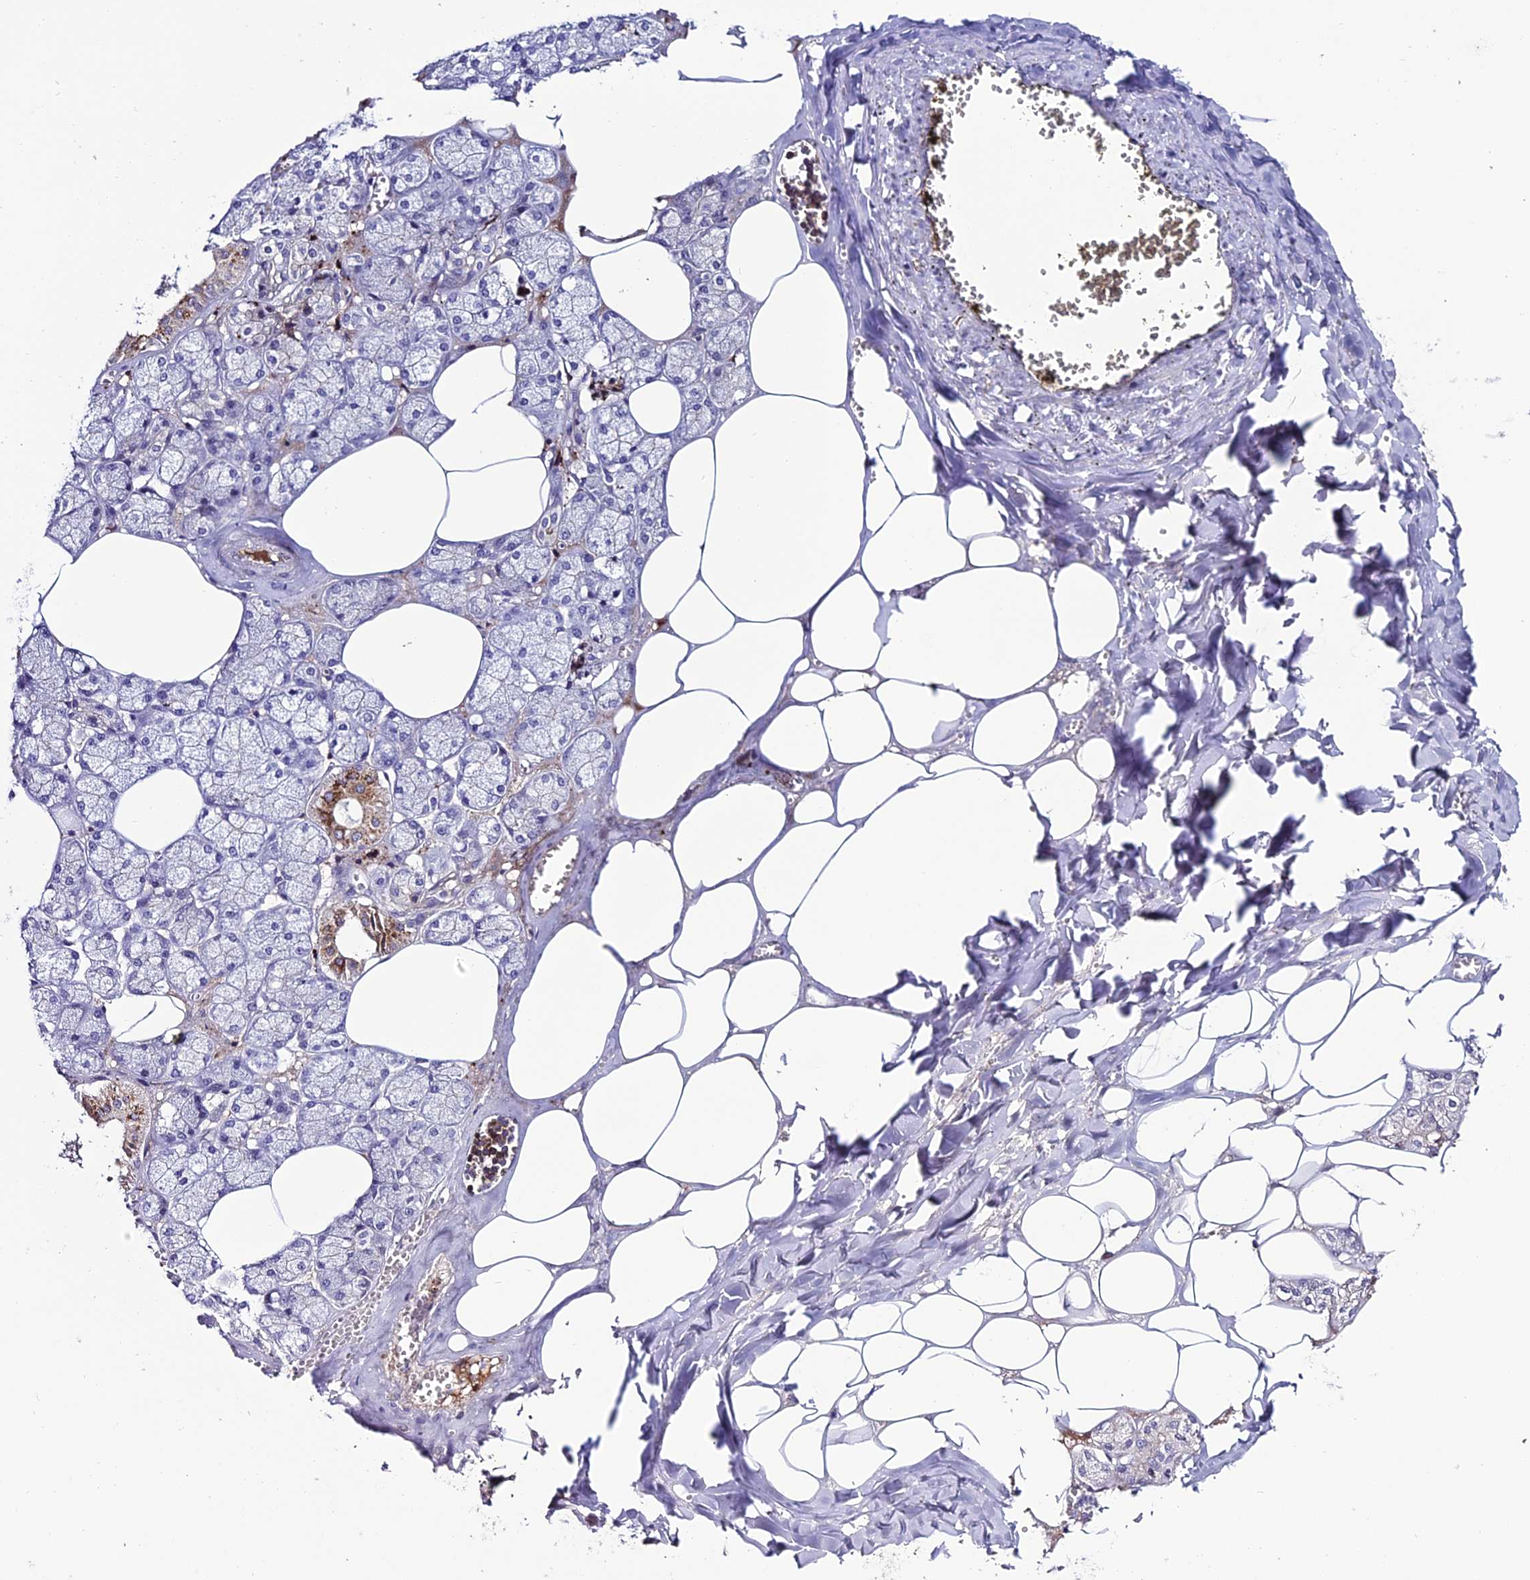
{"staining": {"intensity": "moderate", "quantity": "<25%", "location": "cytoplasmic/membranous"}, "tissue": "salivary gland", "cell_type": "Glandular cells", "image_type": "normal", "snomed": [{"axis": "morphology", "description": "Normal tissue, NOS"}, {"axis": "topography", "description": "Salivary gland"}], "caption": "Immunohistochemistry (IHC) (DAB) staining of normal human salivary gland demonstrates moderate cytoplasmic/membranous protein expression in approximately <25% of glandular cells.", "gene": "ARHGEF18", "patient": {"sex": "male", "age": 62}}